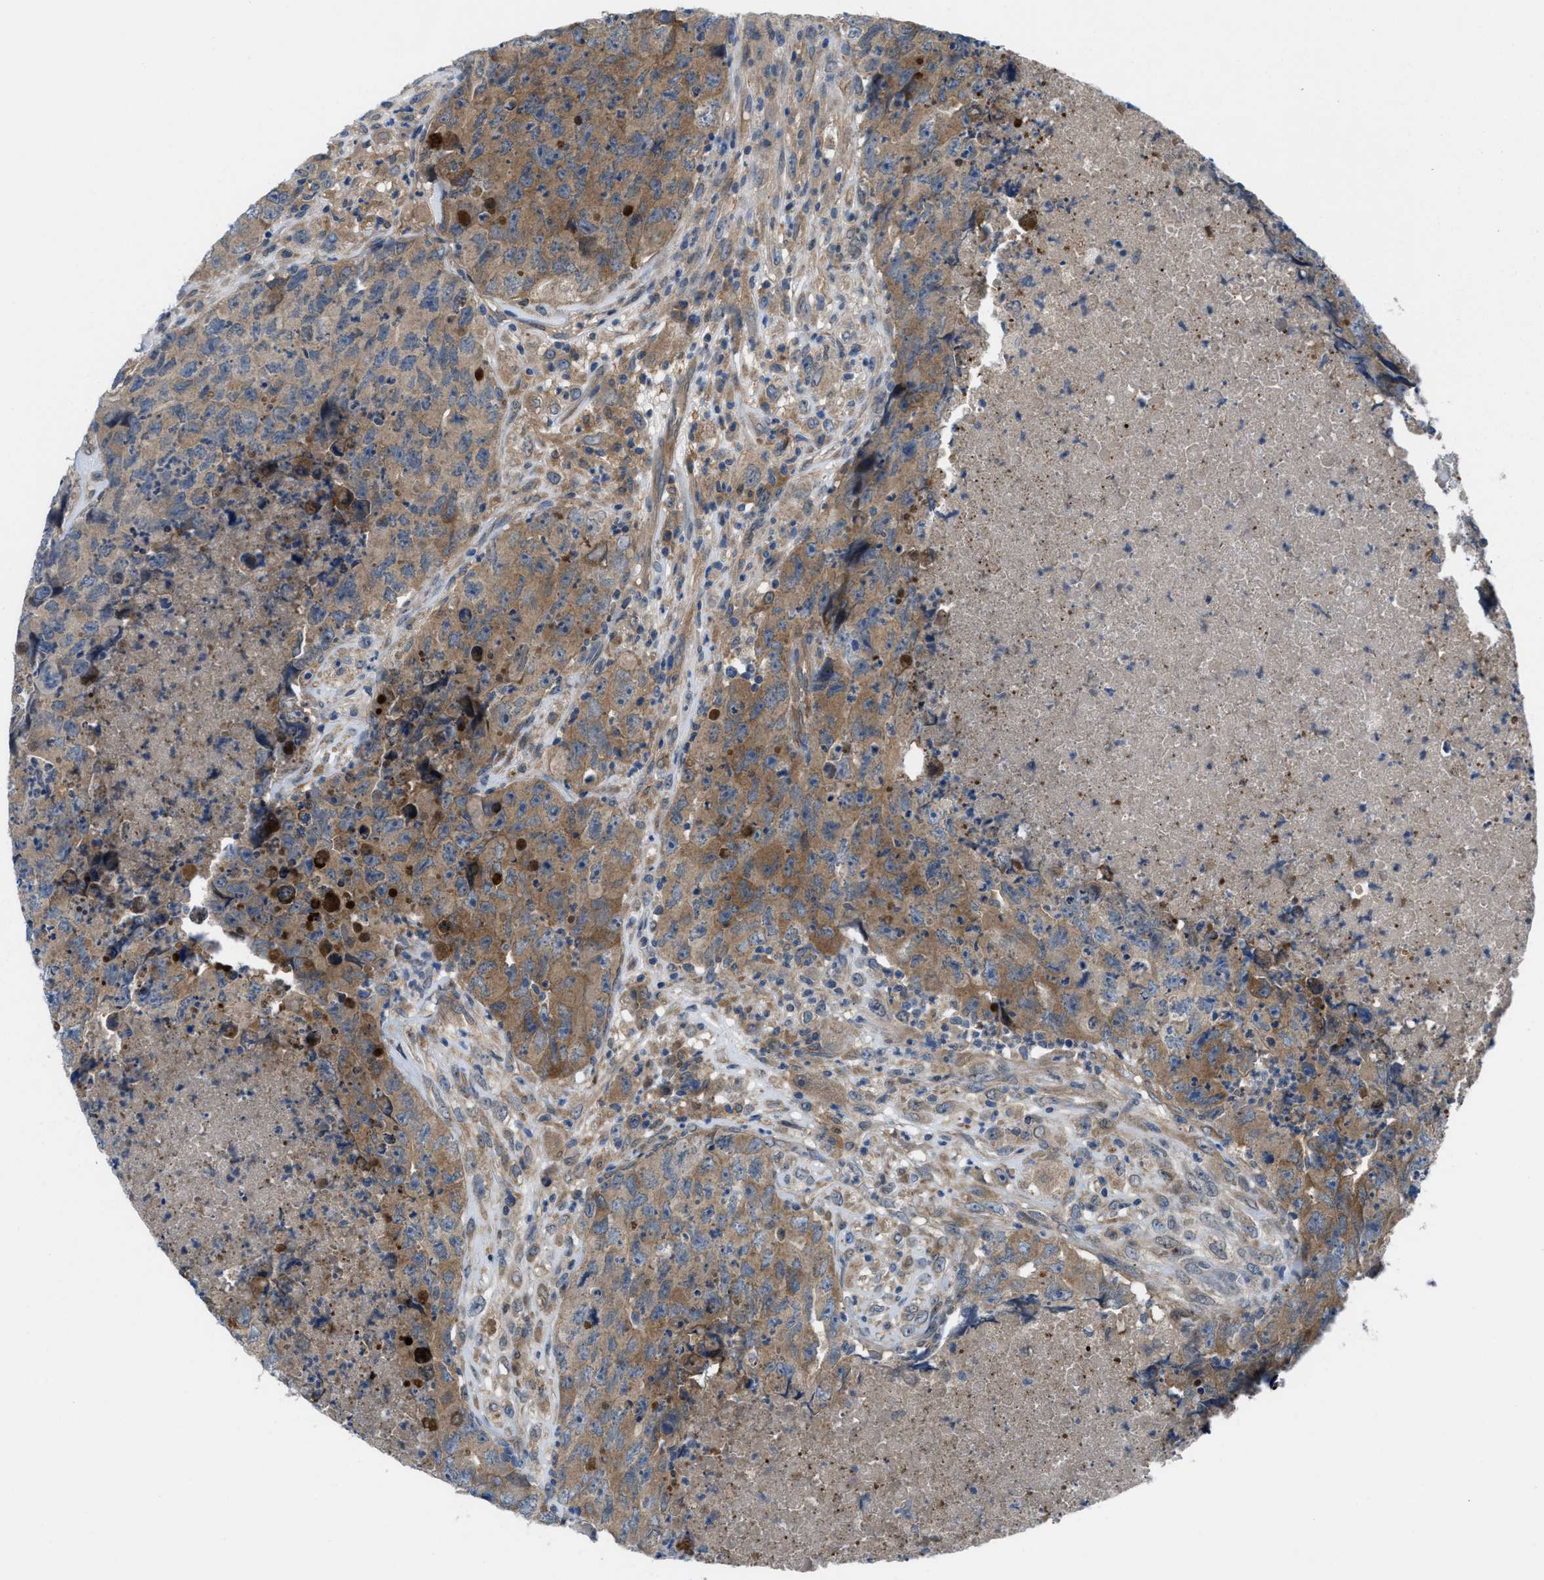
{"staining": {"intensity": "moderate", "quantity": ">75%", "location": "cytoplasmic/membranous"}, "tissue": "testis cancer", "cell_type": "Tumor cells", "image_type": "cancer", "snomed": [{"axis": "morphology", "description": "Carcinoma, Embryonal, NOS"}, {"axis": "topography", "description": "Testis"}], "caption": "Immunohistochemistry of human testis cancer shows medium levels of moderate cytoplasmic/membranous staining in about >75% of tumor cells. The protein is stained brown, and the nuclei are stained in blue (DAB IHC with brightfield microscopy, high magnification).", "gene": "BAZ2B", "patient": {"sex": "male", "age": 32}}